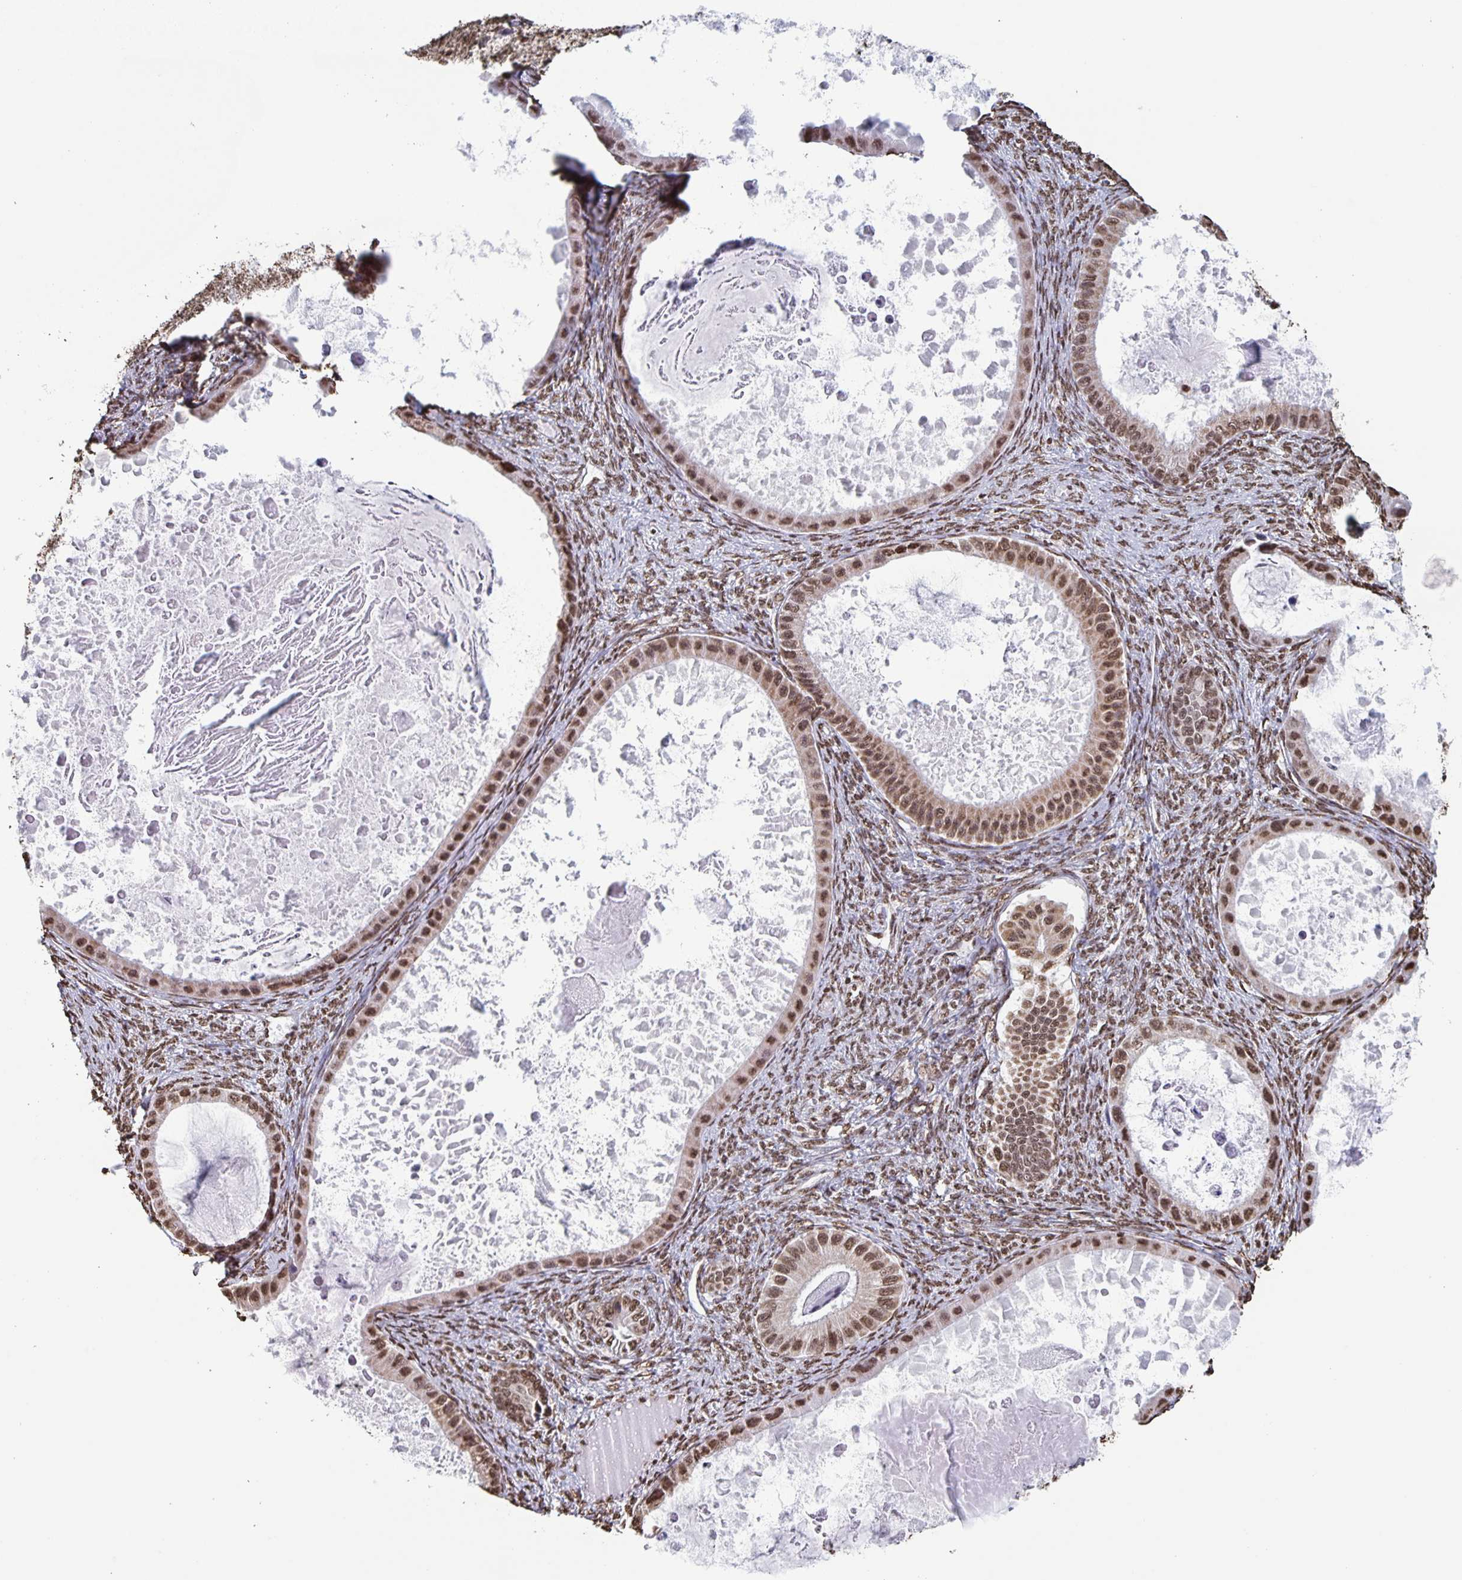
{"staining": {"intensity": "moderate", "quantity": ">75%", "location": "nuclear"}, "tissue": "ovarian cancer", "cell_type": "Tumor cells", "image_type": "cancer", "snomed": [{"axis": "morphology", "description": "Cystadenocarcinoma, mucinous, NOS"}, {"axis": "topography", "description": "Ovary"}], "caption": "Immunohistochemistry staining of ovarian cancer, which displays medium levels of moderate nuclear expression in approximately >75% of tumor cells indicating moderate nuclear protein positivity. The staining was performed using DAB (brown) for protein detection and nuclei were counterstained in hematoxylin (blue).", "gene": "DUT", "patient": {"sex": "female", "age": 64}}